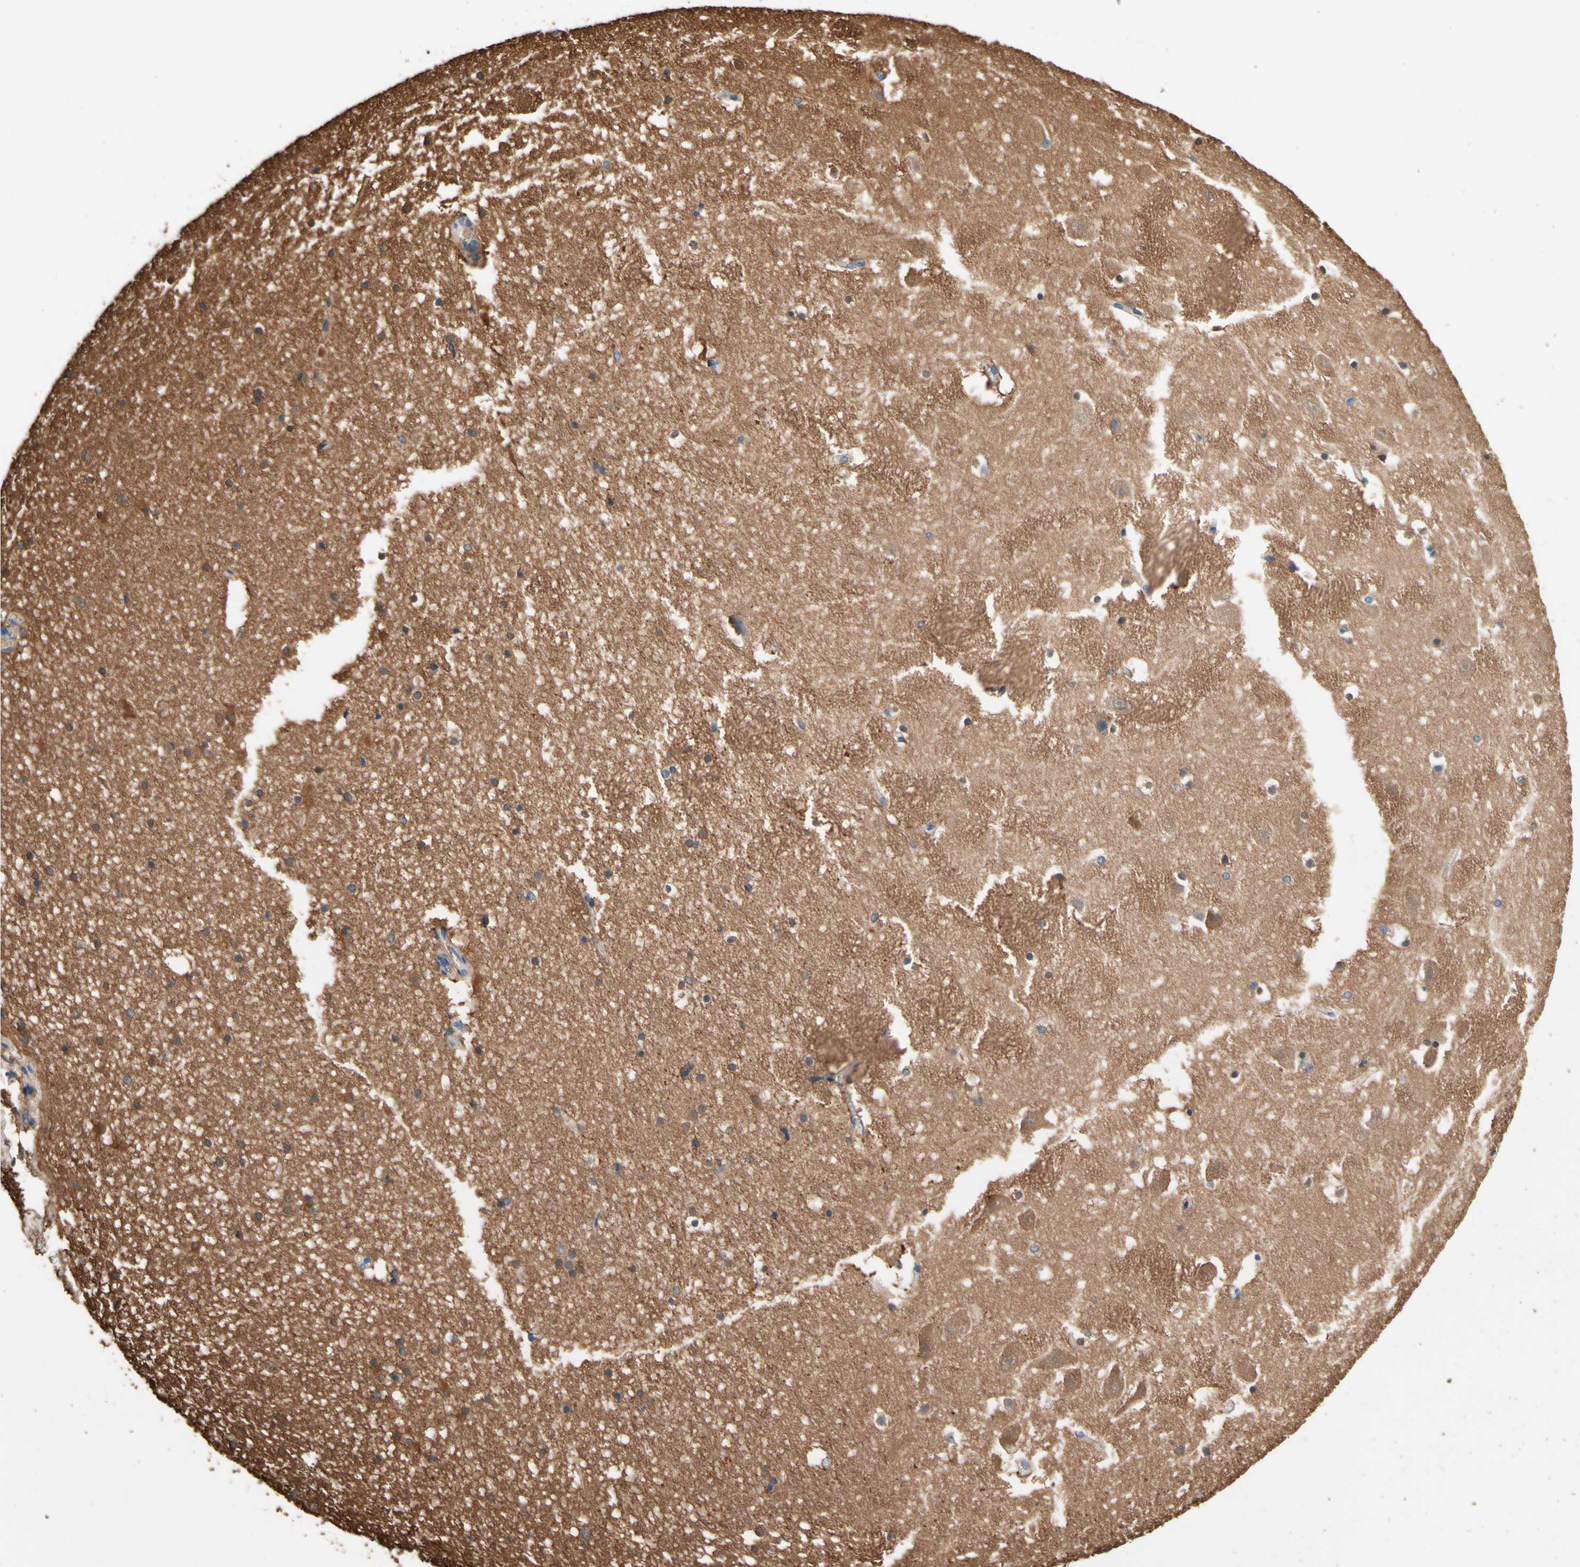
{"staining": {"intensity": "negative", "quantity": "none", "location": "none"}, "tissue": "hippocampus", "cell_type": "Glial cells", "image_type": "normal", "snomed": [{"axis": "morphology", "description": "Normal tissue, NOS"}, {"axis": "topography", "description": "Hippocampus"}], "caption": "A micrograph of hippocampus stained for a protein reveals no brown staining in glial cells. (DAB immunohistochemistry visualized using brightfield microscopy, high magnification).", "gene": "DPYSL3", "patient": {"sex": "male", "age": 45}}